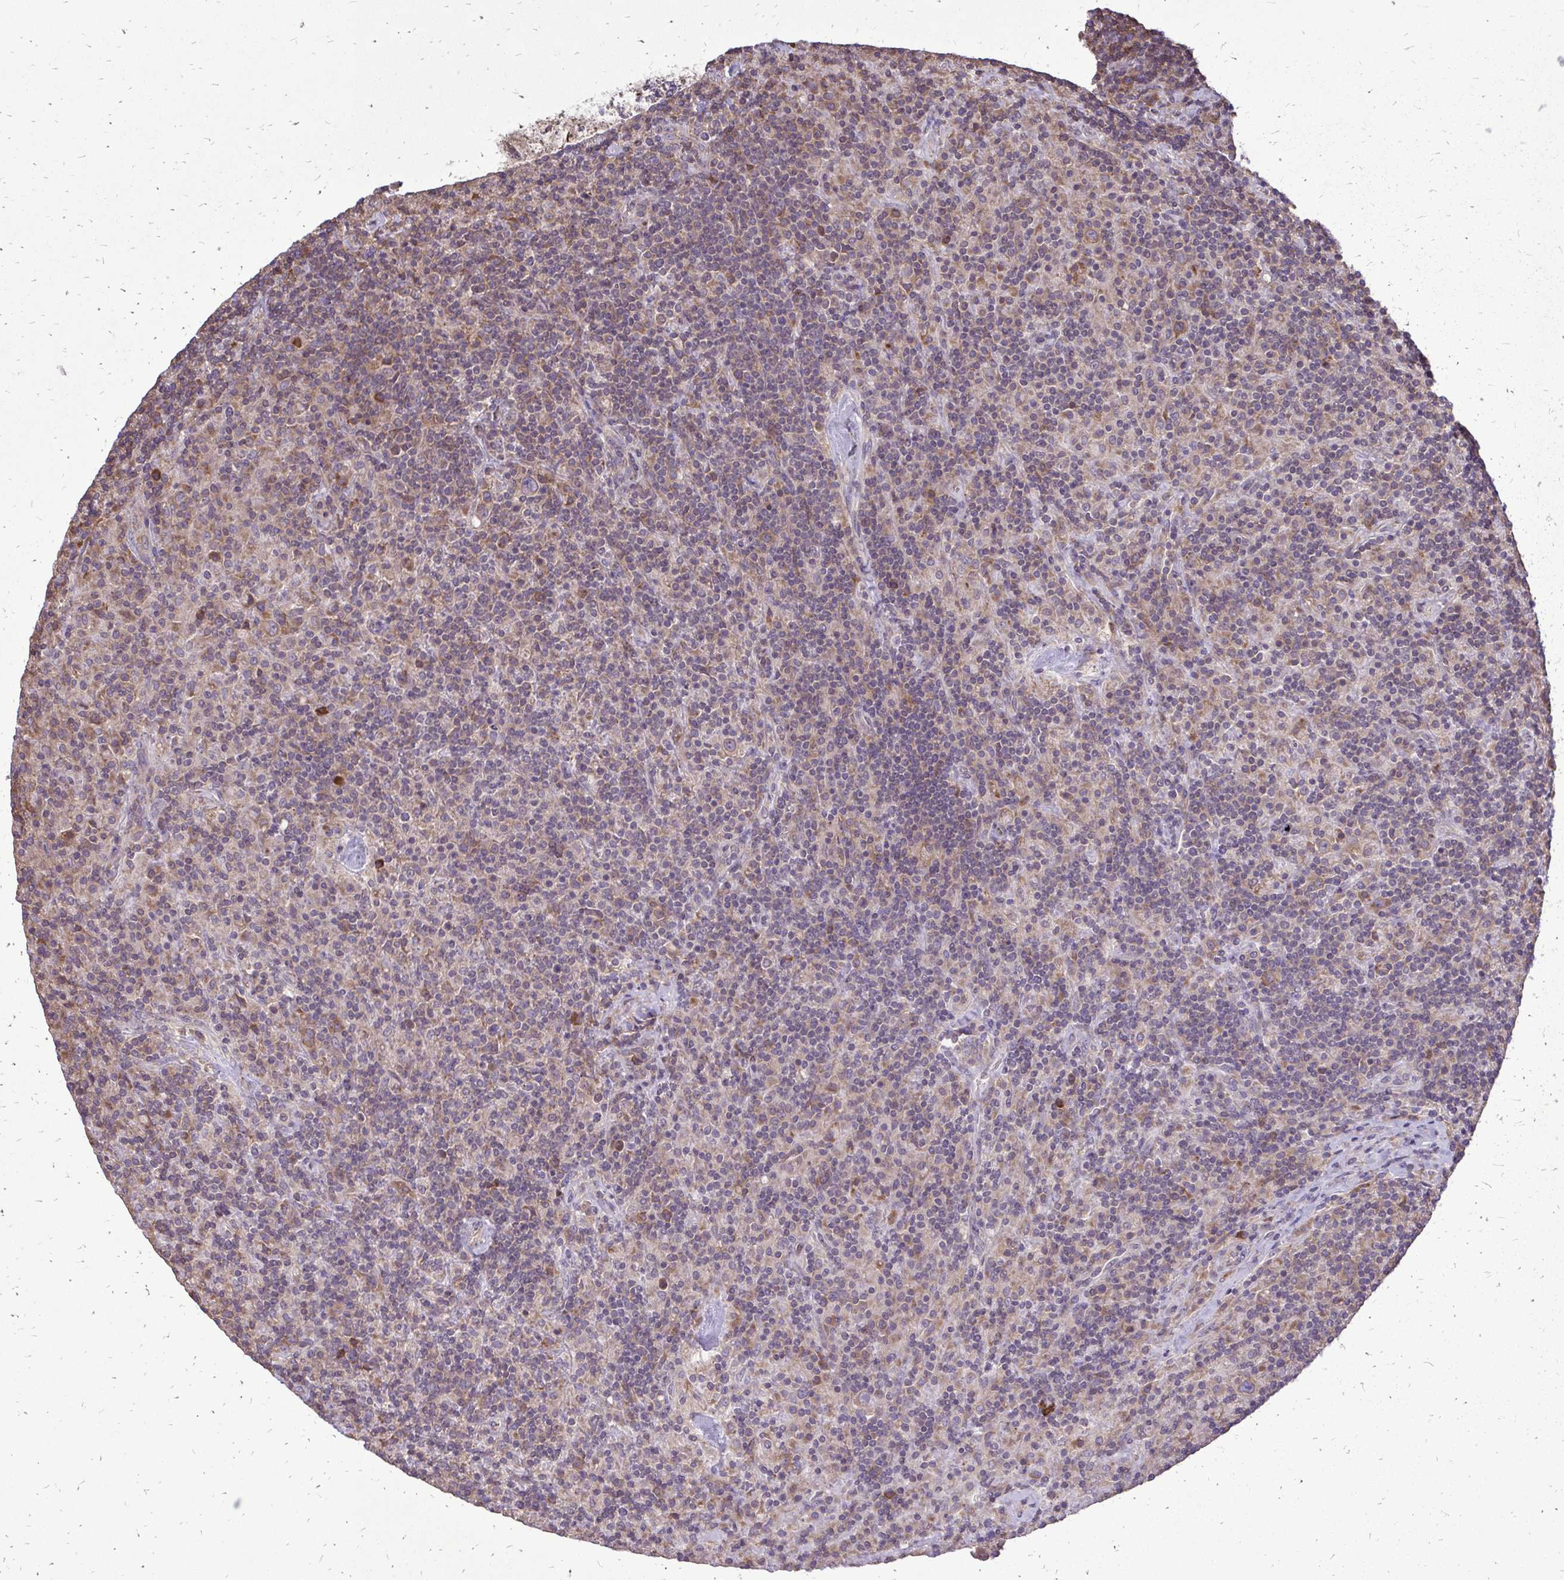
{"staining": {"intensity": "weak", "quantity": ">75%", "location": "cytoplasmic/membranous"}, "tissue": "lymphoma", "cell_type": "Tumor cells", "image_type": "cancer", "snomed": [{"axis": "morphology", "description": "Hodgkin's disease, NOS"}, {"axis": "topography", "description": "Lymph node"}], "caption": "IHC (DAB (3,3'-diaminobenzidine)) staining of human Hodgkin's disease shows weak cytoplasmic/membranous protein positivity in about >75% of tumor cells.", "gene": "RPS3", "patient": {"sex": "male", "age": 70}}